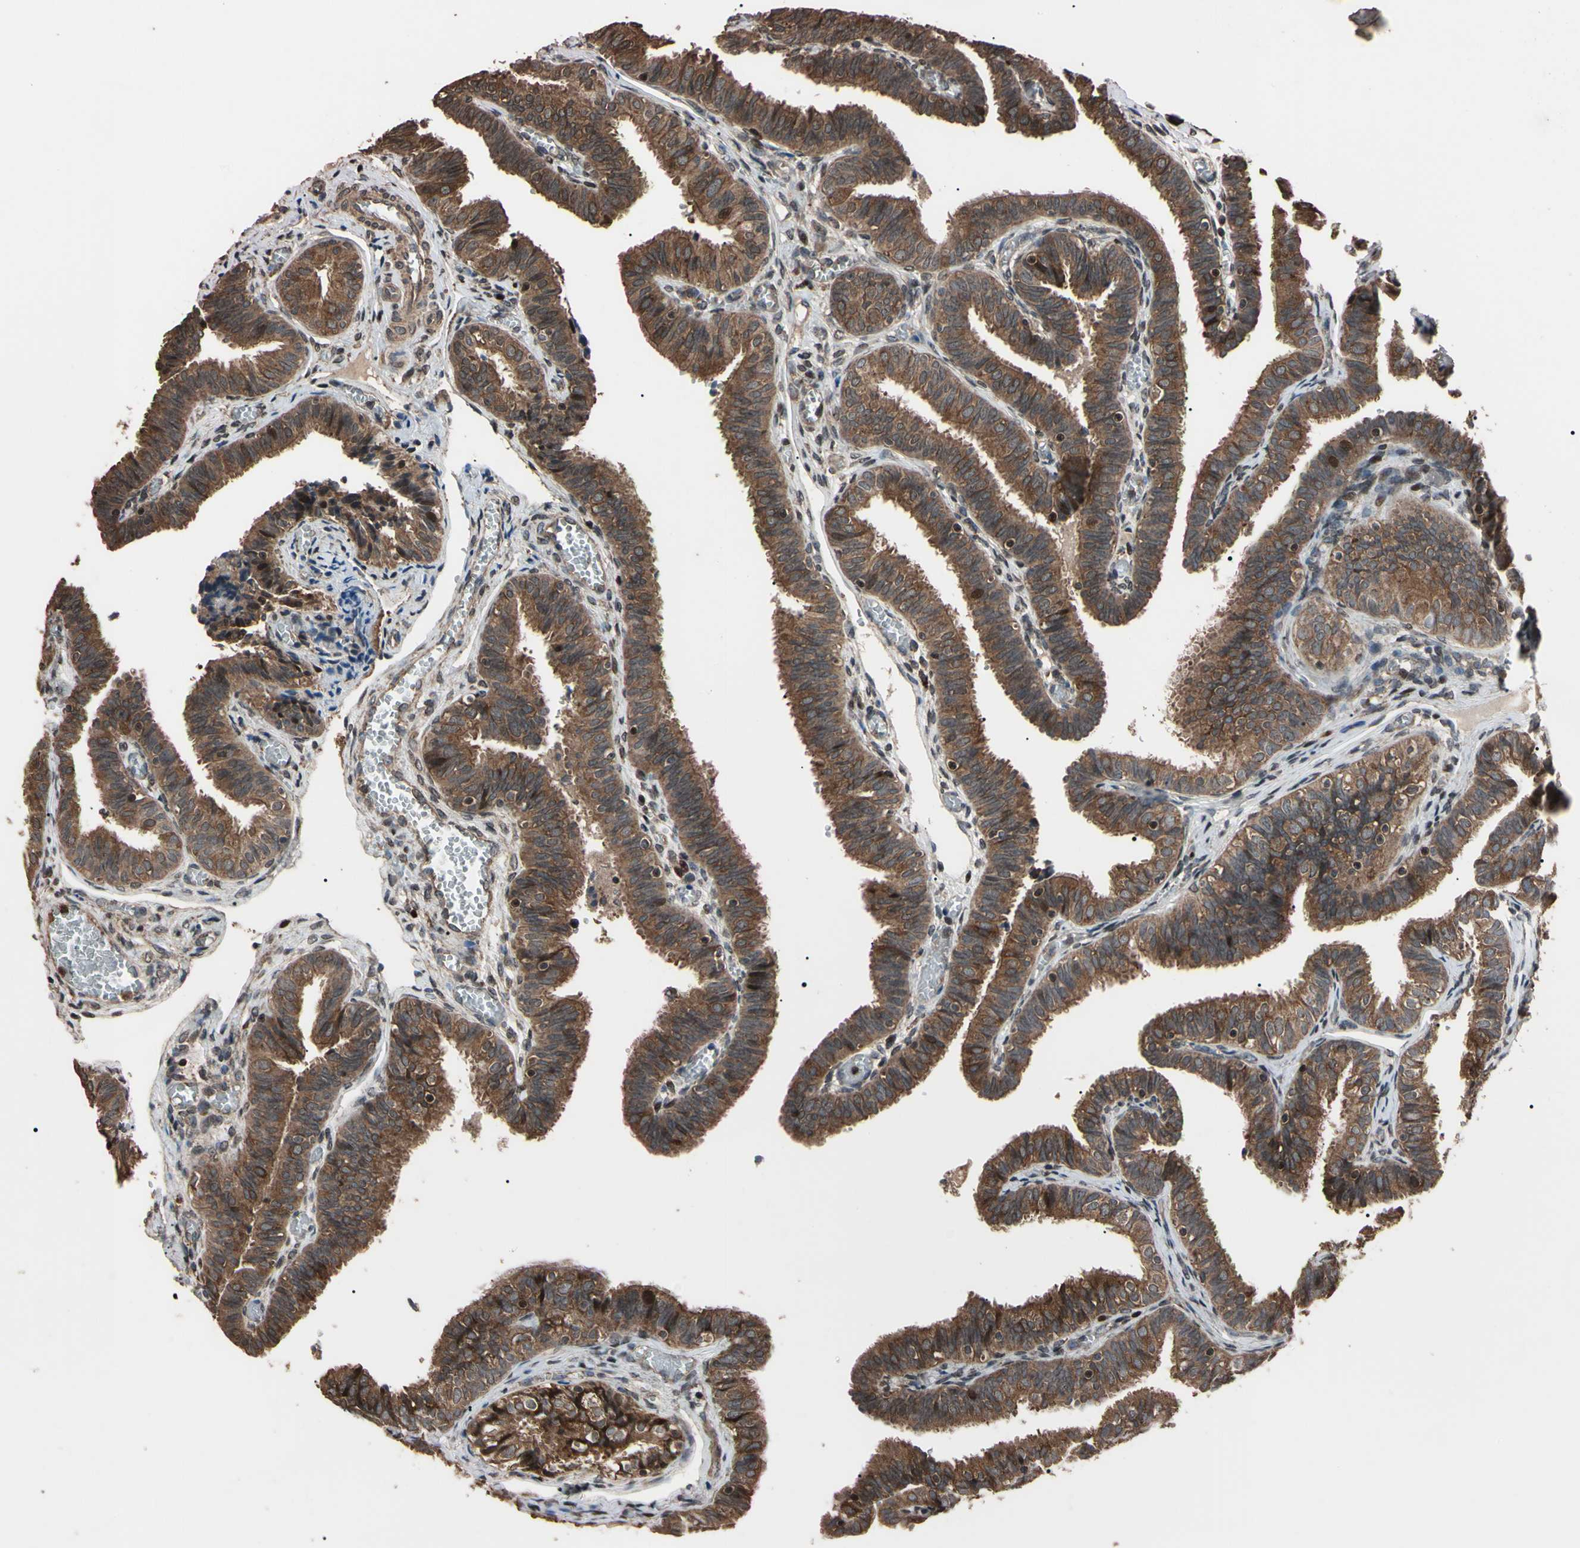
{"staining": {"intensity": "strong", "quantity": "<25%", "location": "cytoplasmic/membranous,nuclear"}, "tissue": "fallopian tube", "cell_type": "Glandular cells", "image_type": "normal", "snomed": [{"axis": "morphology", "description": "Normal tissue, NOS"}, {"axis": "topography", "description": "Fallopian tube"}], "caption": "Protein staining exhibits strong cytoplasmic/membranous,nuclear staining in approximately <25% of glandular cells in benign fallopian tube.", "gene": "TNFRSF1A", "patient": {"sex": "female", "age": 46}}